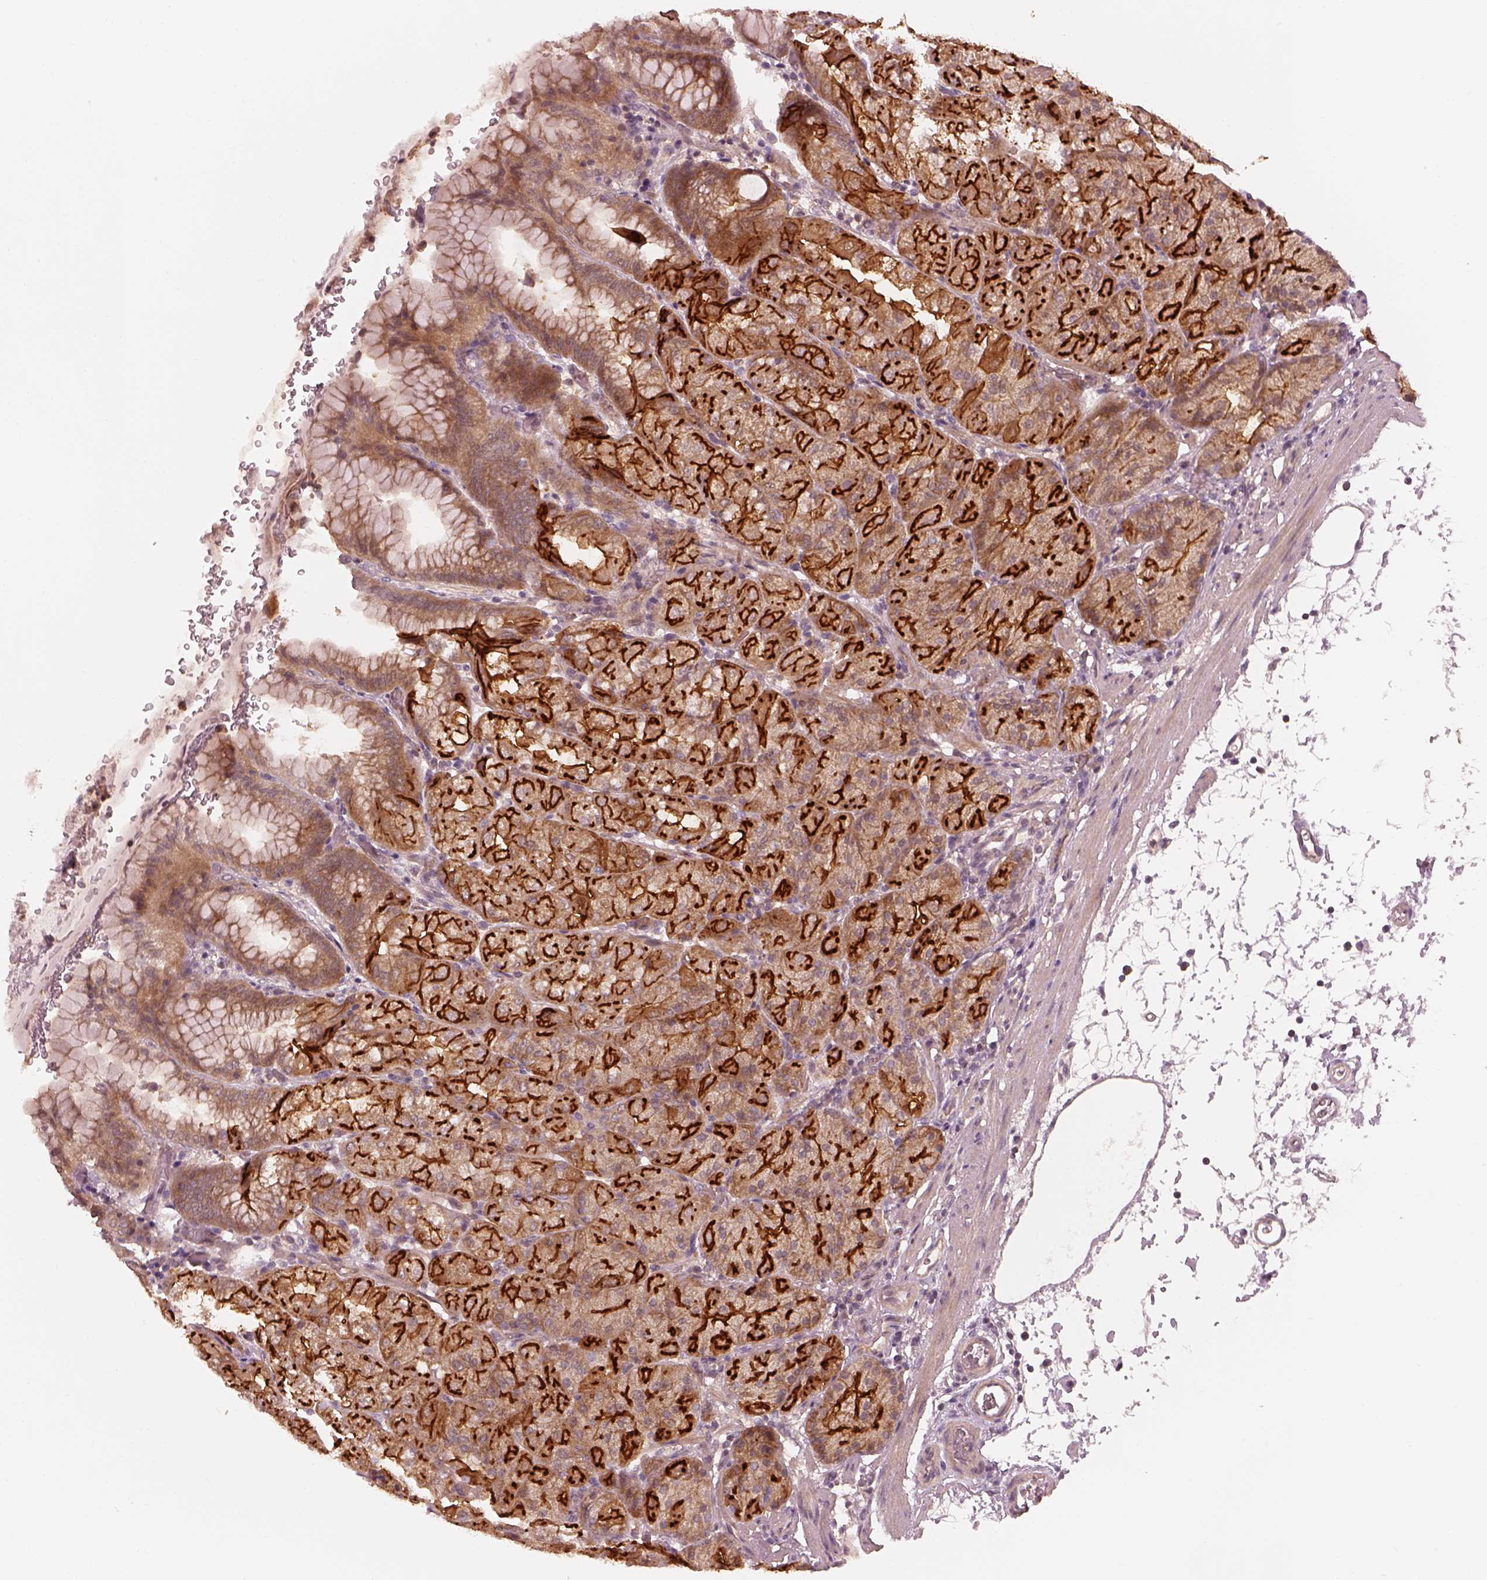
{"staining": {"intensity": "strong", "quantity": "25%-75%", "location": "cytoplasmic/membranous"}, "tissue": "stomach", "cell_type": "Glandular cells", "image_type": "normal", "snomed": [{"axis": "morphology", "description": "Normal tissue, NOS"}, {"axis": "topography", "description": "Stomach, upper"}, {"axis": "topography", "description": "Stomach"}, {"axis": "topography", "description": "Stomach, lower"}], "caption": "IHC micrograph of normal human stomach stained for a protein (brown), which displays high levels of strong cytoplasmic/membranous positivity in approximately 25%-75% of glandular cells.", "gene": "FAM107B", "patient": {"sex": "male", "age": 62}}